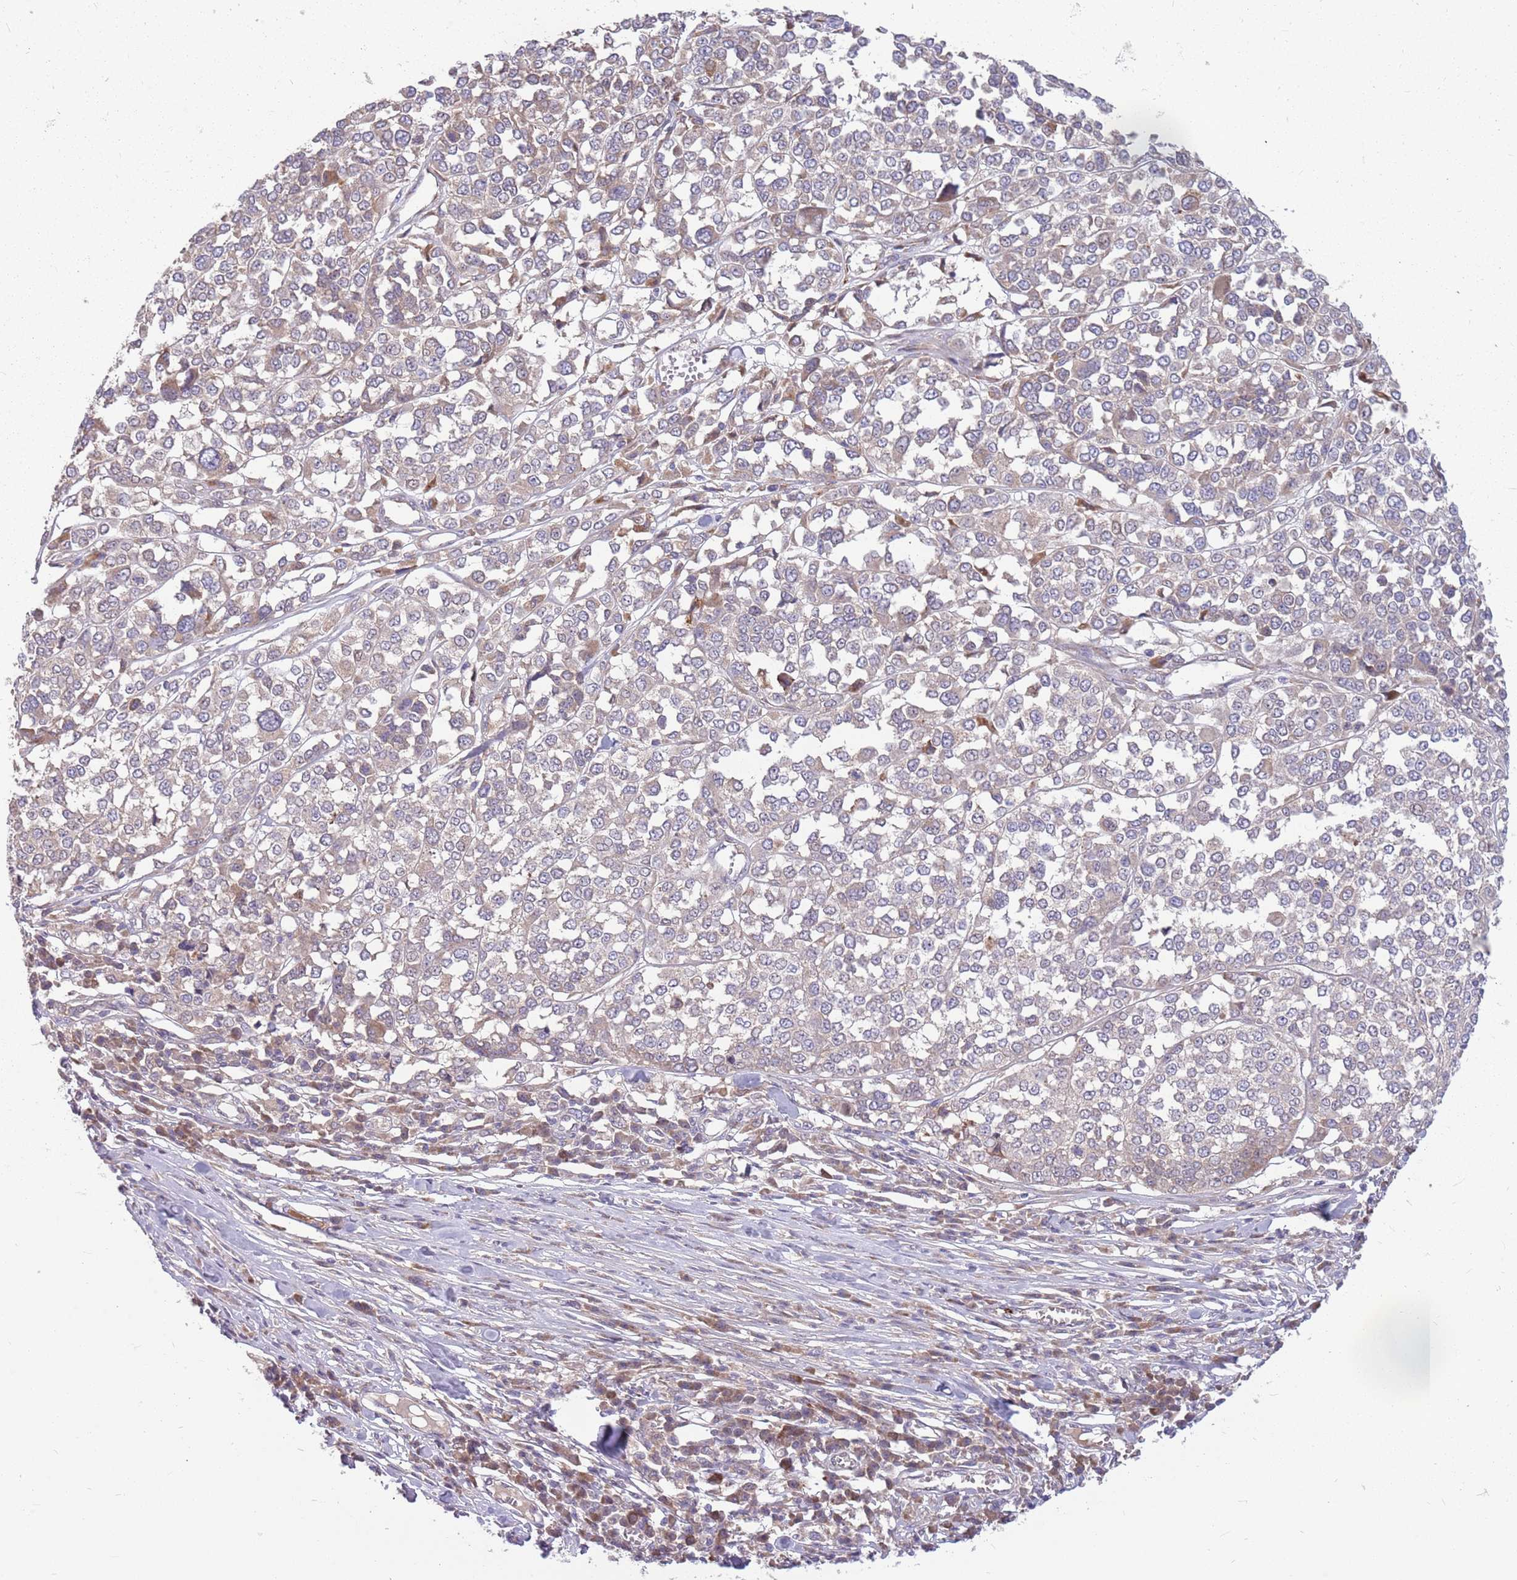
{"staining": {"intensity": "negative", "quantity": "none", "location": "none"}, "tissue": "melanoma", "cell_type": "Tumor cells", "image_type": "cancer", "snomed": [{"axis": "morphology", "description": "Malignant melanoma, Metastatic site"}, {"axis": "topography", "description": "Lymph node"}], "caption": "Immunohistochemical staining of malignant melanoma (metastatic site) displays no significant expression in tumor cells.", "gene": "PPP1R27", "patient": {"sex": "male", "age": 44}}